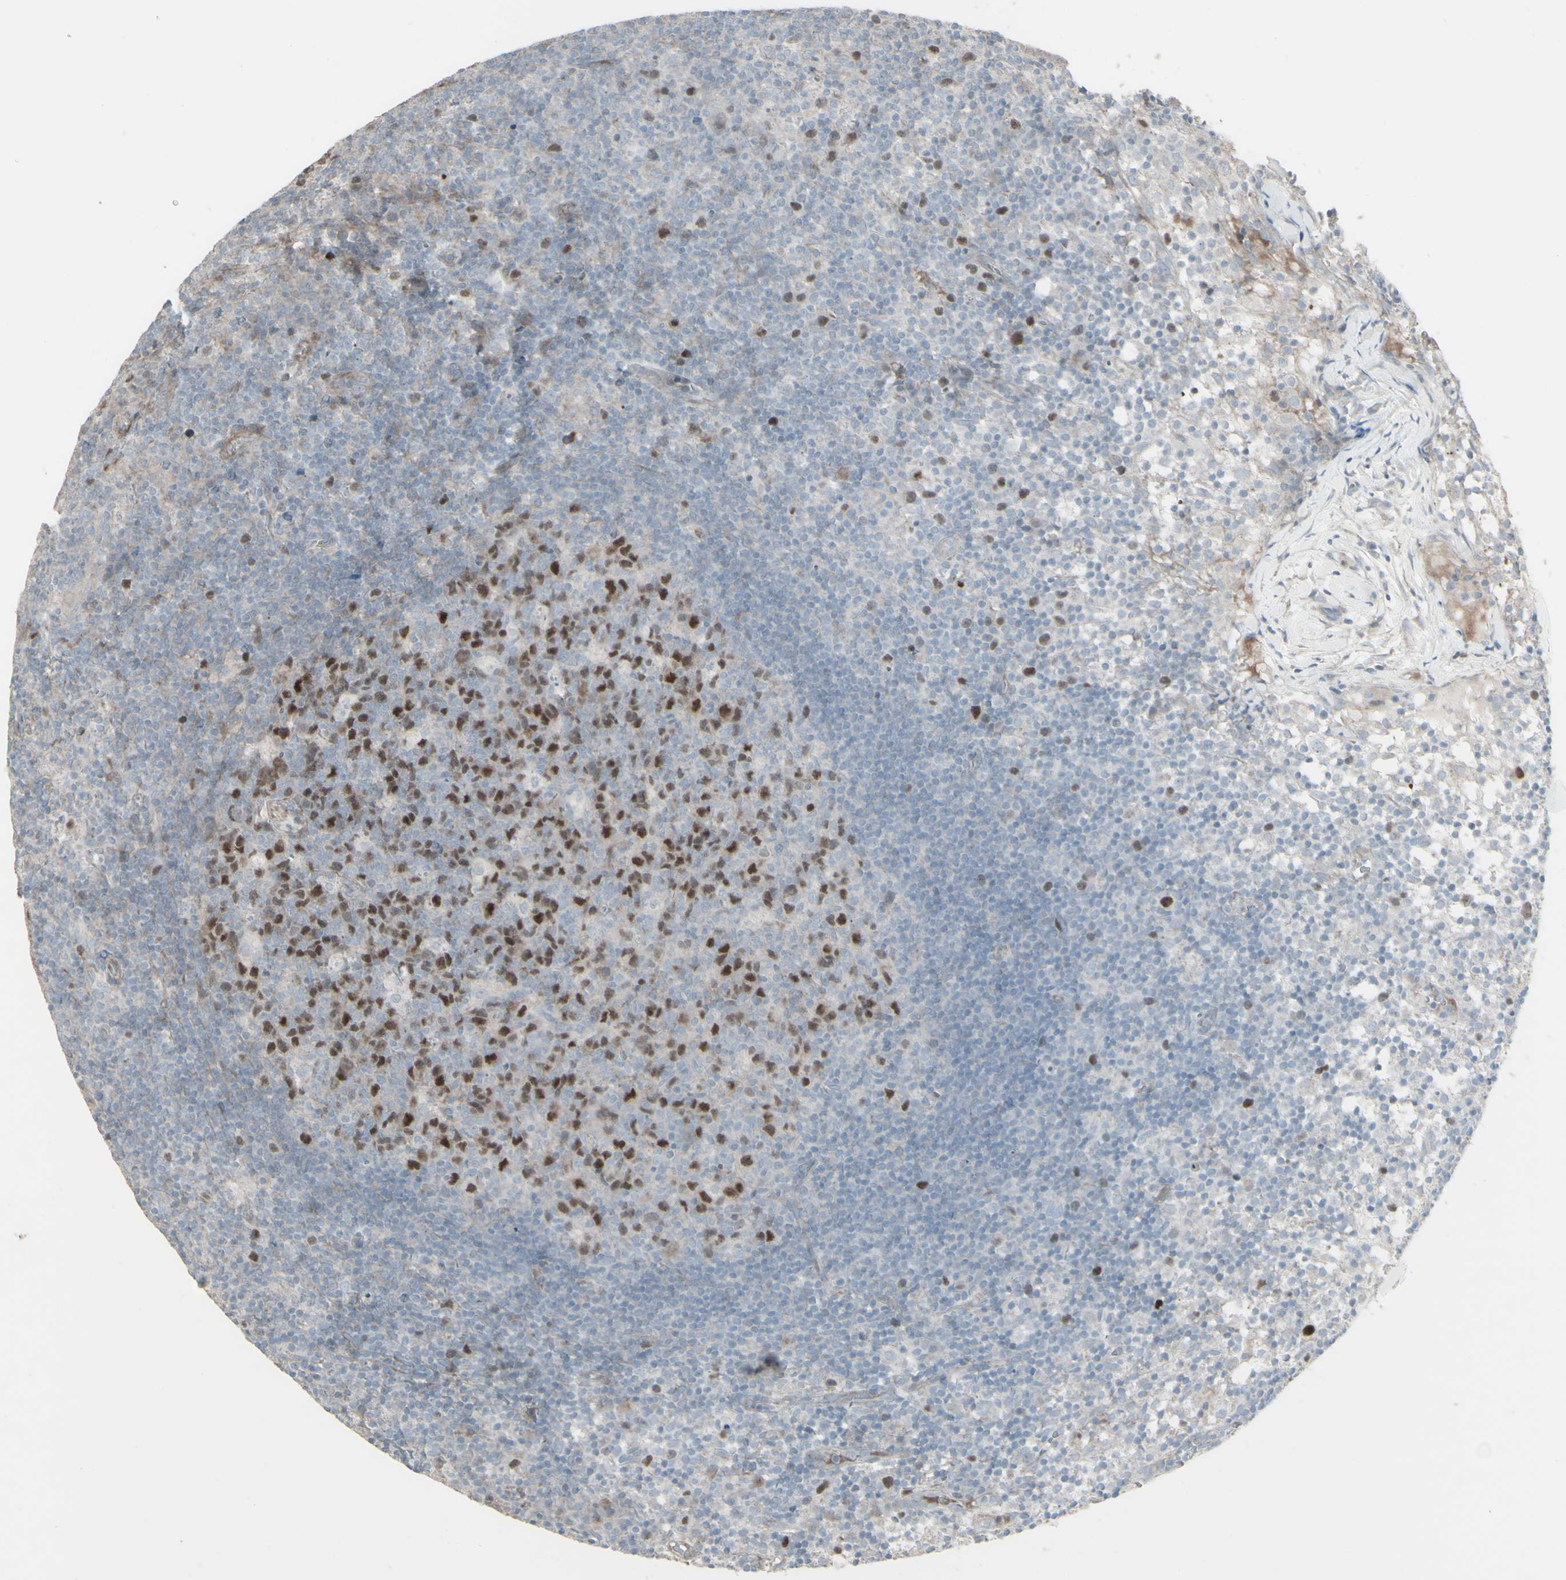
{"staining": {"intensity": "strong", "quantity": "25%-75%", "location": "nuclear"}, "tissue": "lymph node", "cell_type": "Germinal center cells", "image_type": "normal", "snomed": [{"axis": "morphology", "description": "Normal tissue, NOS"}, {"axis": "morphology", "description": "Inflammation, NOS"}, {"axis": "topography", "description": "Lymph node"}], "caption": "Immunohistochemical staining of unremarkable human lymph node displays strong nuclear protein expression in about 25%-75% of germinal center cells. The staining is performed using DAB (3,3'-diaminobenzidine) brown chromogen to label protein expression. The nuclei are counter-stained blue using hematoxylin.", "gene": "GMNN", "patient": {"sex": "male", "age": 55}}